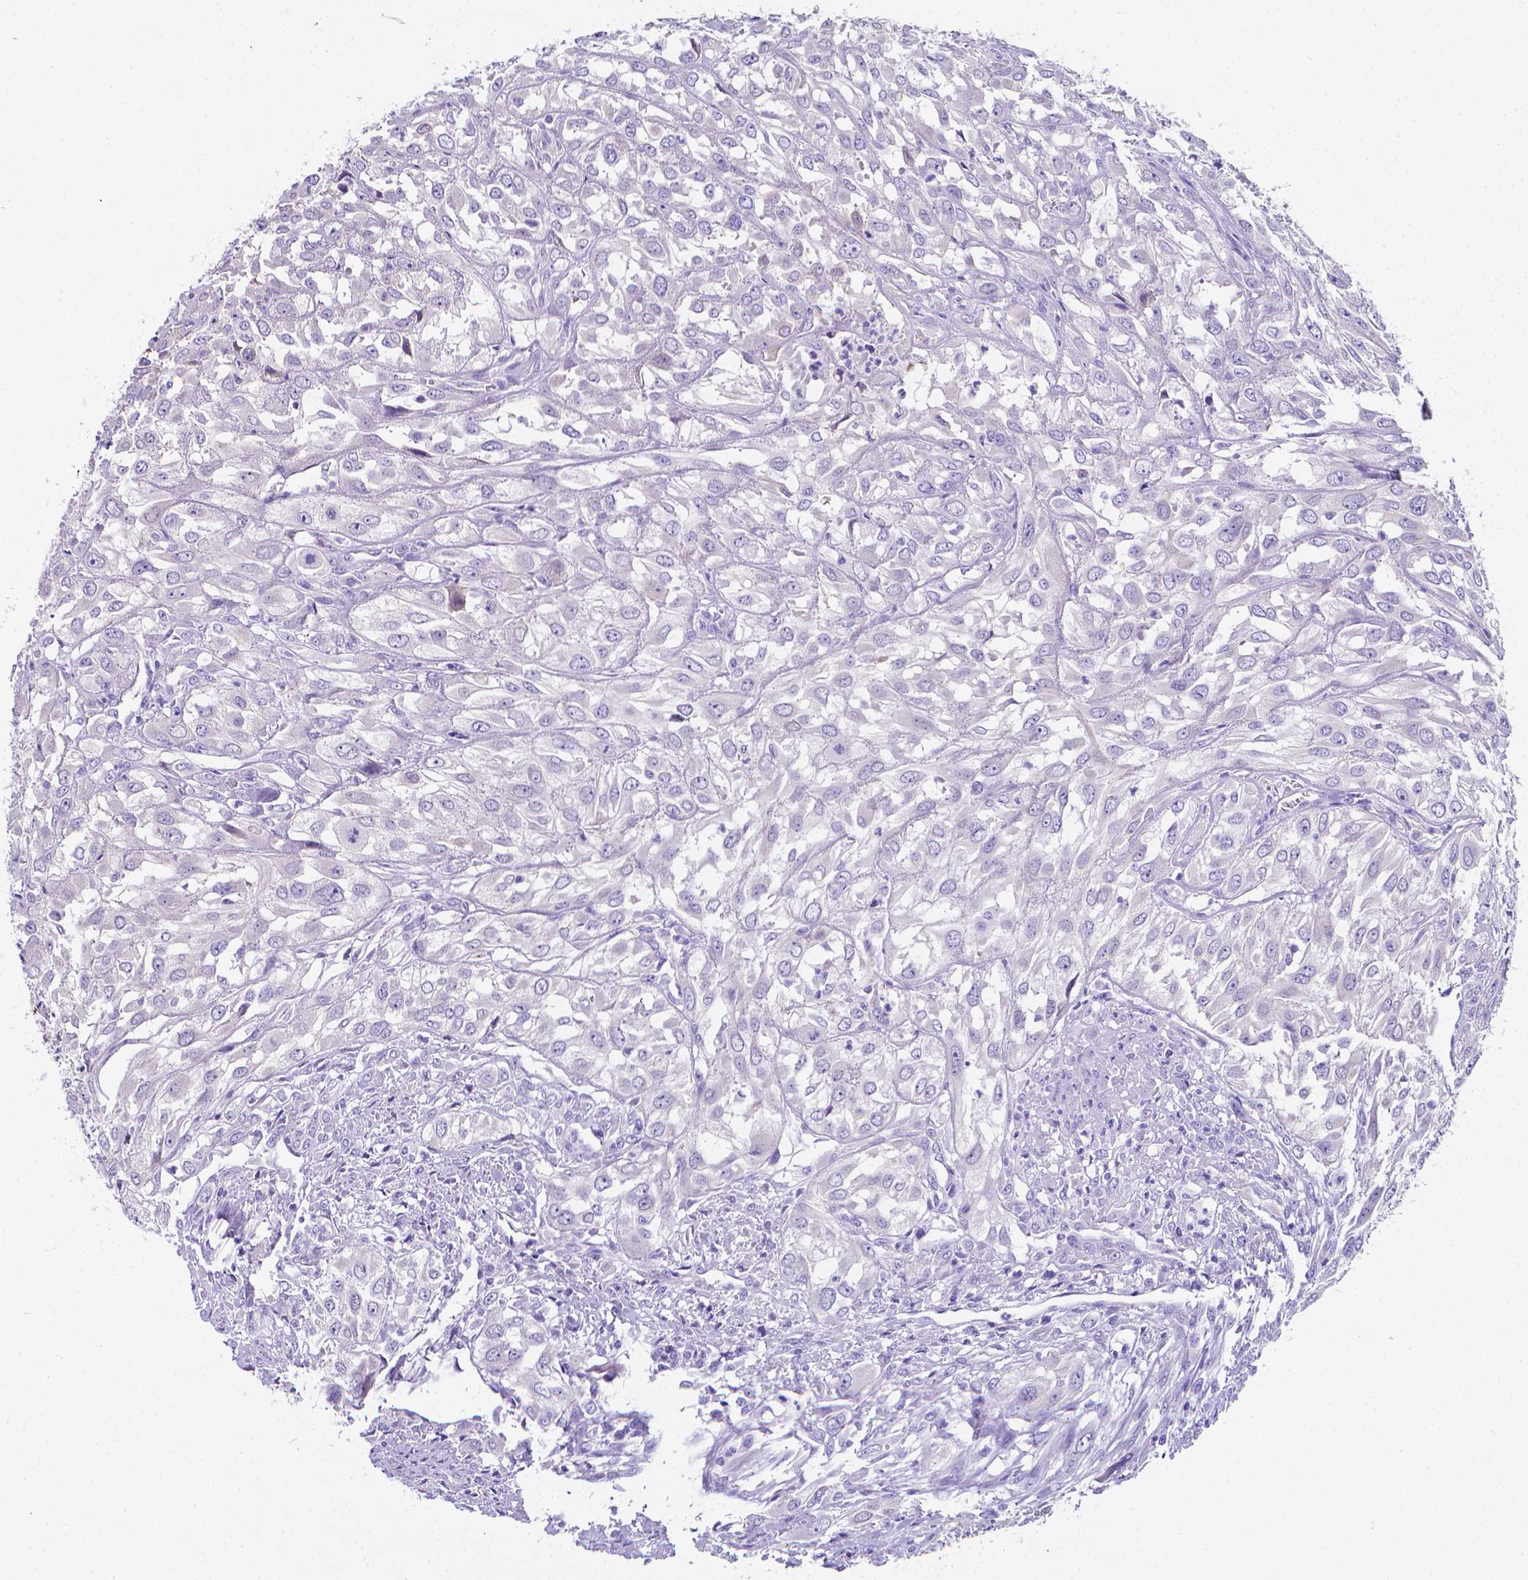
{"staining": {"intensity": "negative", "quantity": "none", "location": "none"}, "tissue": "urothelial cancer", "cell_type": "Tumor cells", "image_type": "cancer", "snomed": [{"axis": "morphology", "description": "Urothelial carcinoma, High grade"}, {"axis": "topography", "description": "Urinary bladder"}], "caption": "Tumor cells show no significant protein staining in urothelial carcinoma (high-grade). (DAB (3,3'-diaminobenzidine) IHC, high magnification).", "gene": "LRRC73", "patient": {"sex": "male", "age": 67}}